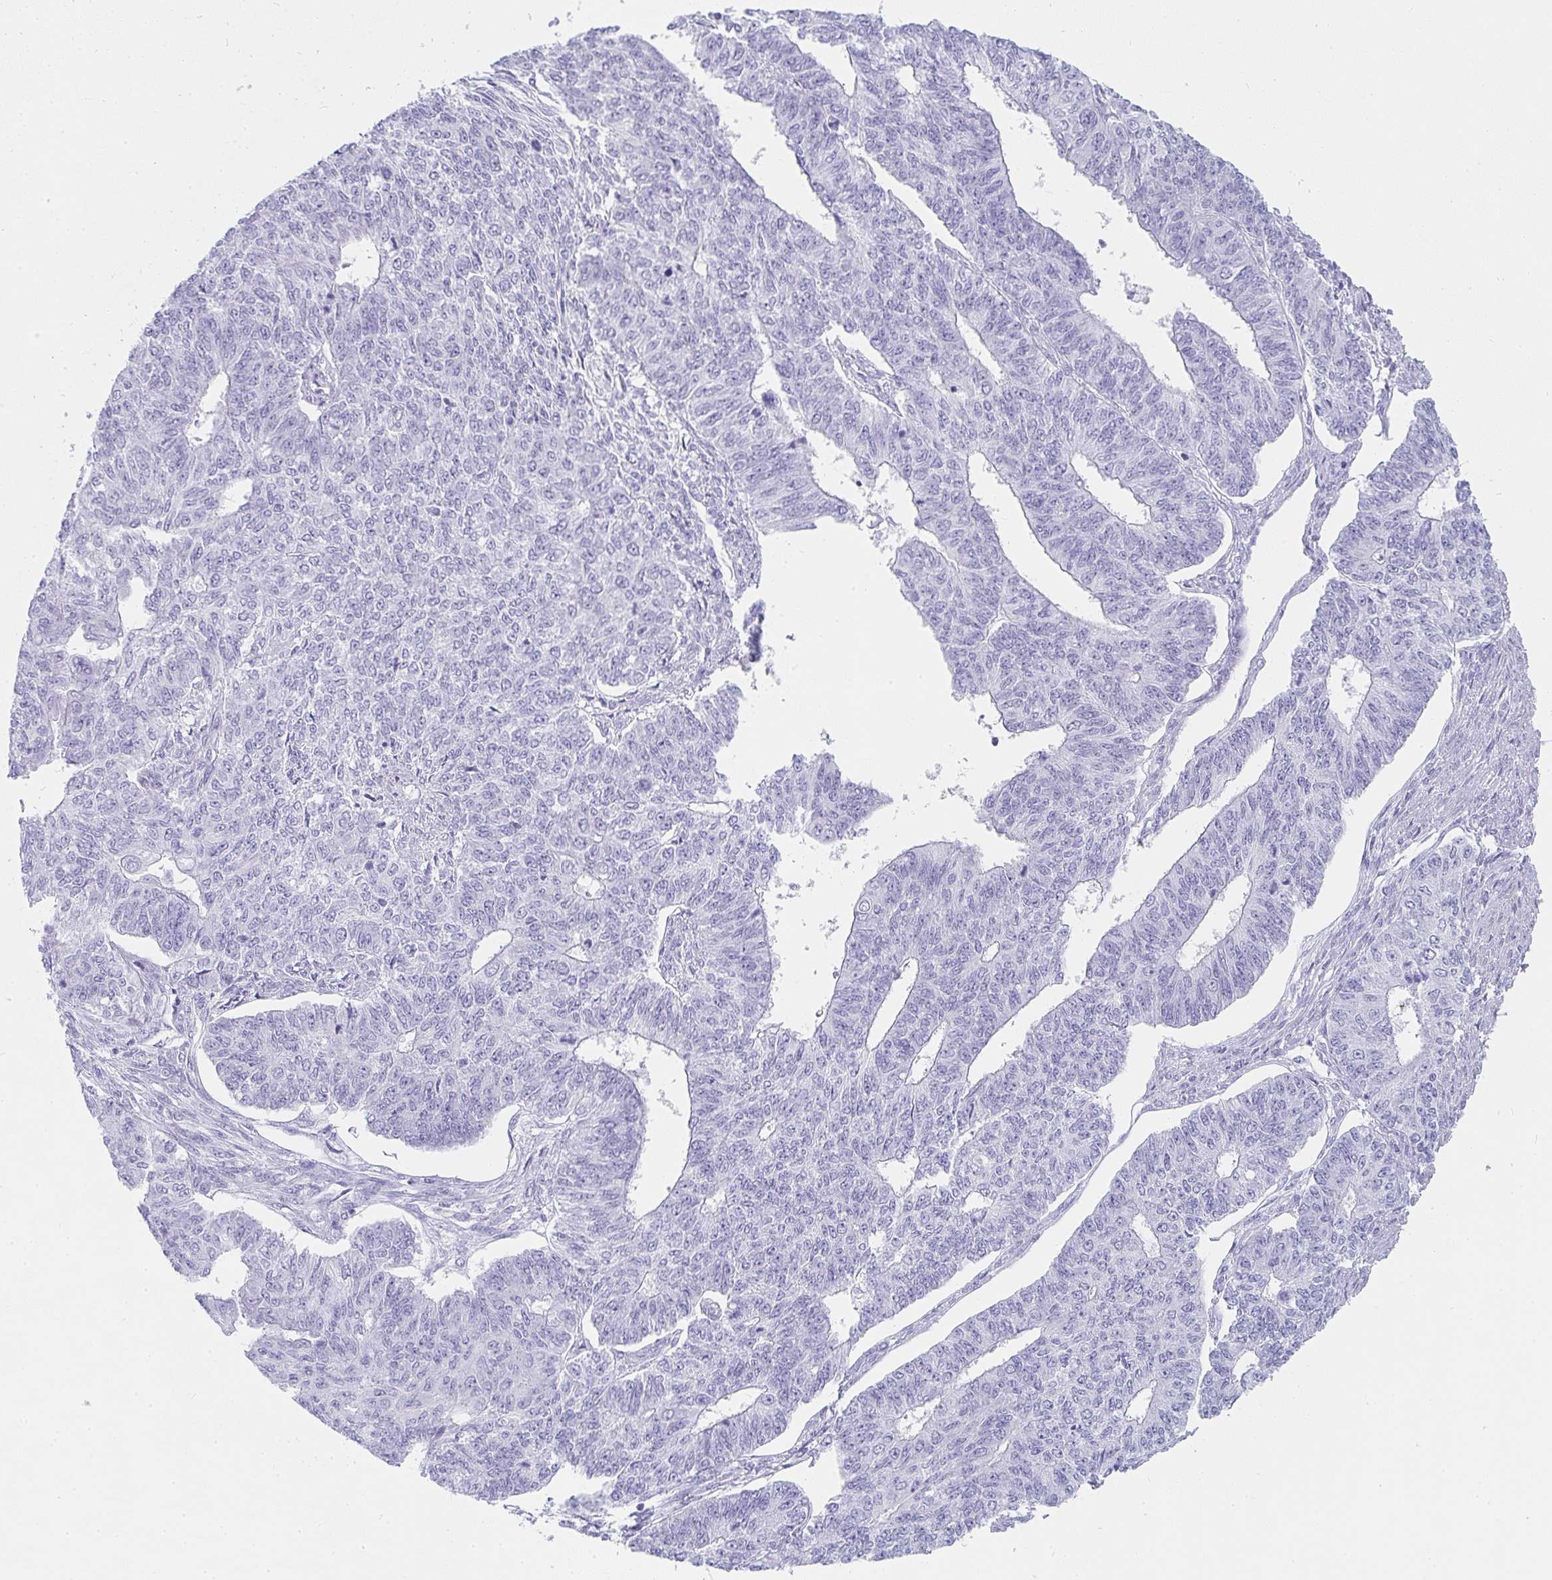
{"staining": {"intensity": "negative", "quantity": "none", "location": "none"}, "tissue": "endometrial cancer", "cell_type": "Tumor cells", "image_type": "cancer", "snomed": [{"axis": "morphology", "description": "Adenocarcinoma, NOS"}, {"axis": "topography", "description": "Endometrium"}], "caption": "This is a micrograph of immunohistochemistry staining of endometrial cancer, which shows no staining in tumor cells.", "gene": "PRND", "patient": {"sex": "female", "age": 32}}